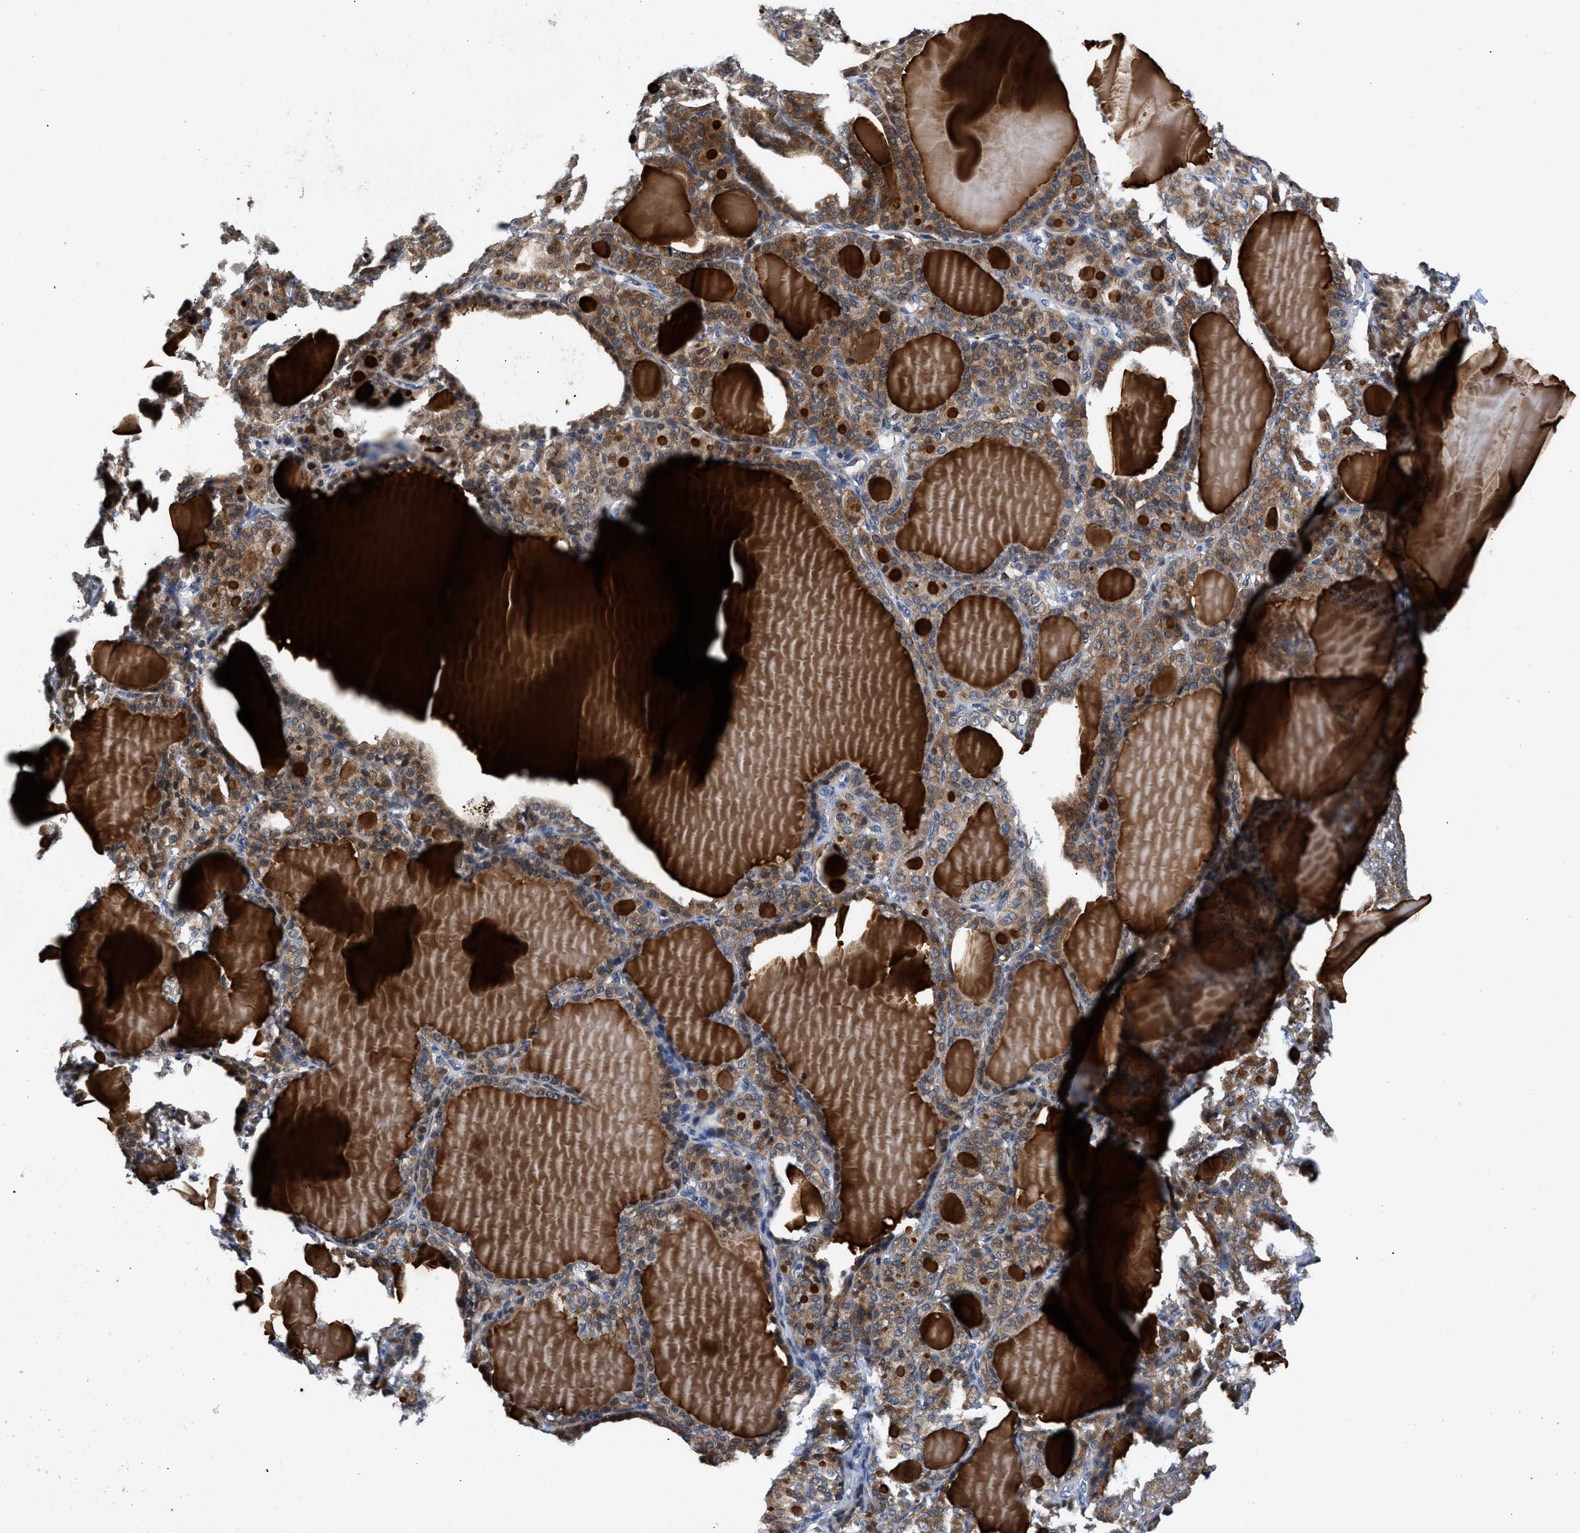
{"staining": {"intensity": "moderate", "quantity": ">75%", "location": "cytoplasmic/membranous"}, "tissue": "thyroid gland", "cell_type": "Glandular cells", "image_type": "normal", "snomed": [{"axis": "morphology", "description": "Normal tissue, NOS"}, {"axis": "topography", "description": "Thyroid gland"}], "caption": "Brown immunohistochemical staining in normal human thyroid gland shows moderate cytoplasmic/membranous positivity in about >75% of glandular cells.", "gene": "ENPP4", "patient": {"sex": "female", "age": 28}}